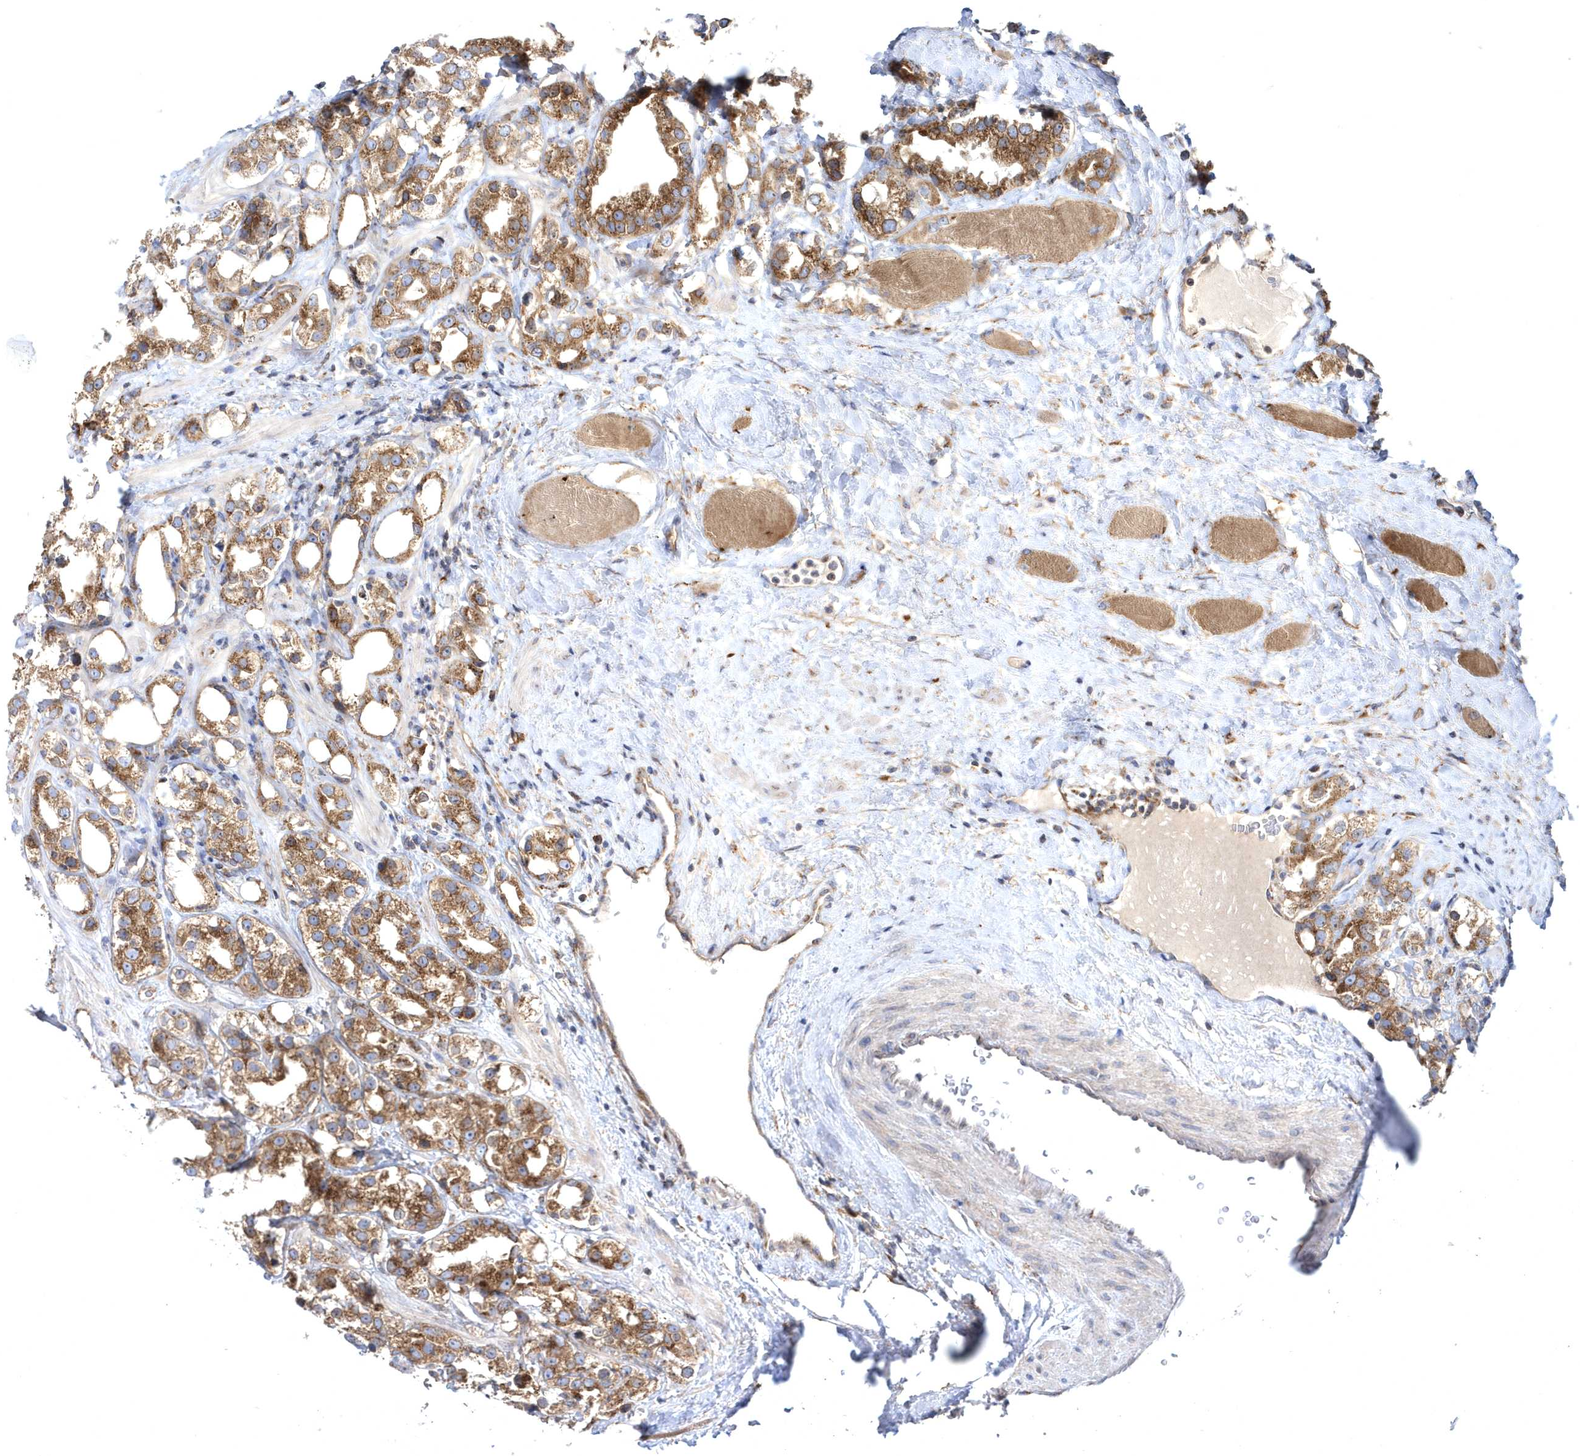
{"staining": {"intensity": "moderate", "quantity": ">75%", "location": "cytoplasmic/membranous"}, "tissue": "prostate cancer", "cell_type": "Tumor cells", "image_type": "cancer", "snomed": [{"axis": "morphology", "description": "Adenocarcinoma, NOS"}, {"axis": "topography", "description": "Prostate"}], "caption": "Brown immunohistochemical staining in human adenocarcinoma (prostate) shows moderate cytoplasmic/membranous positivity in about >75% of tumor cells. The staining is performed using DAB (3,3'-diaminobenzidine) brown chromogen to label protein expression. The nuclei are counter-stained blue using hematoxylin.", "gene": "COPB2", "patient": {"sex": "male", "age": 79}}